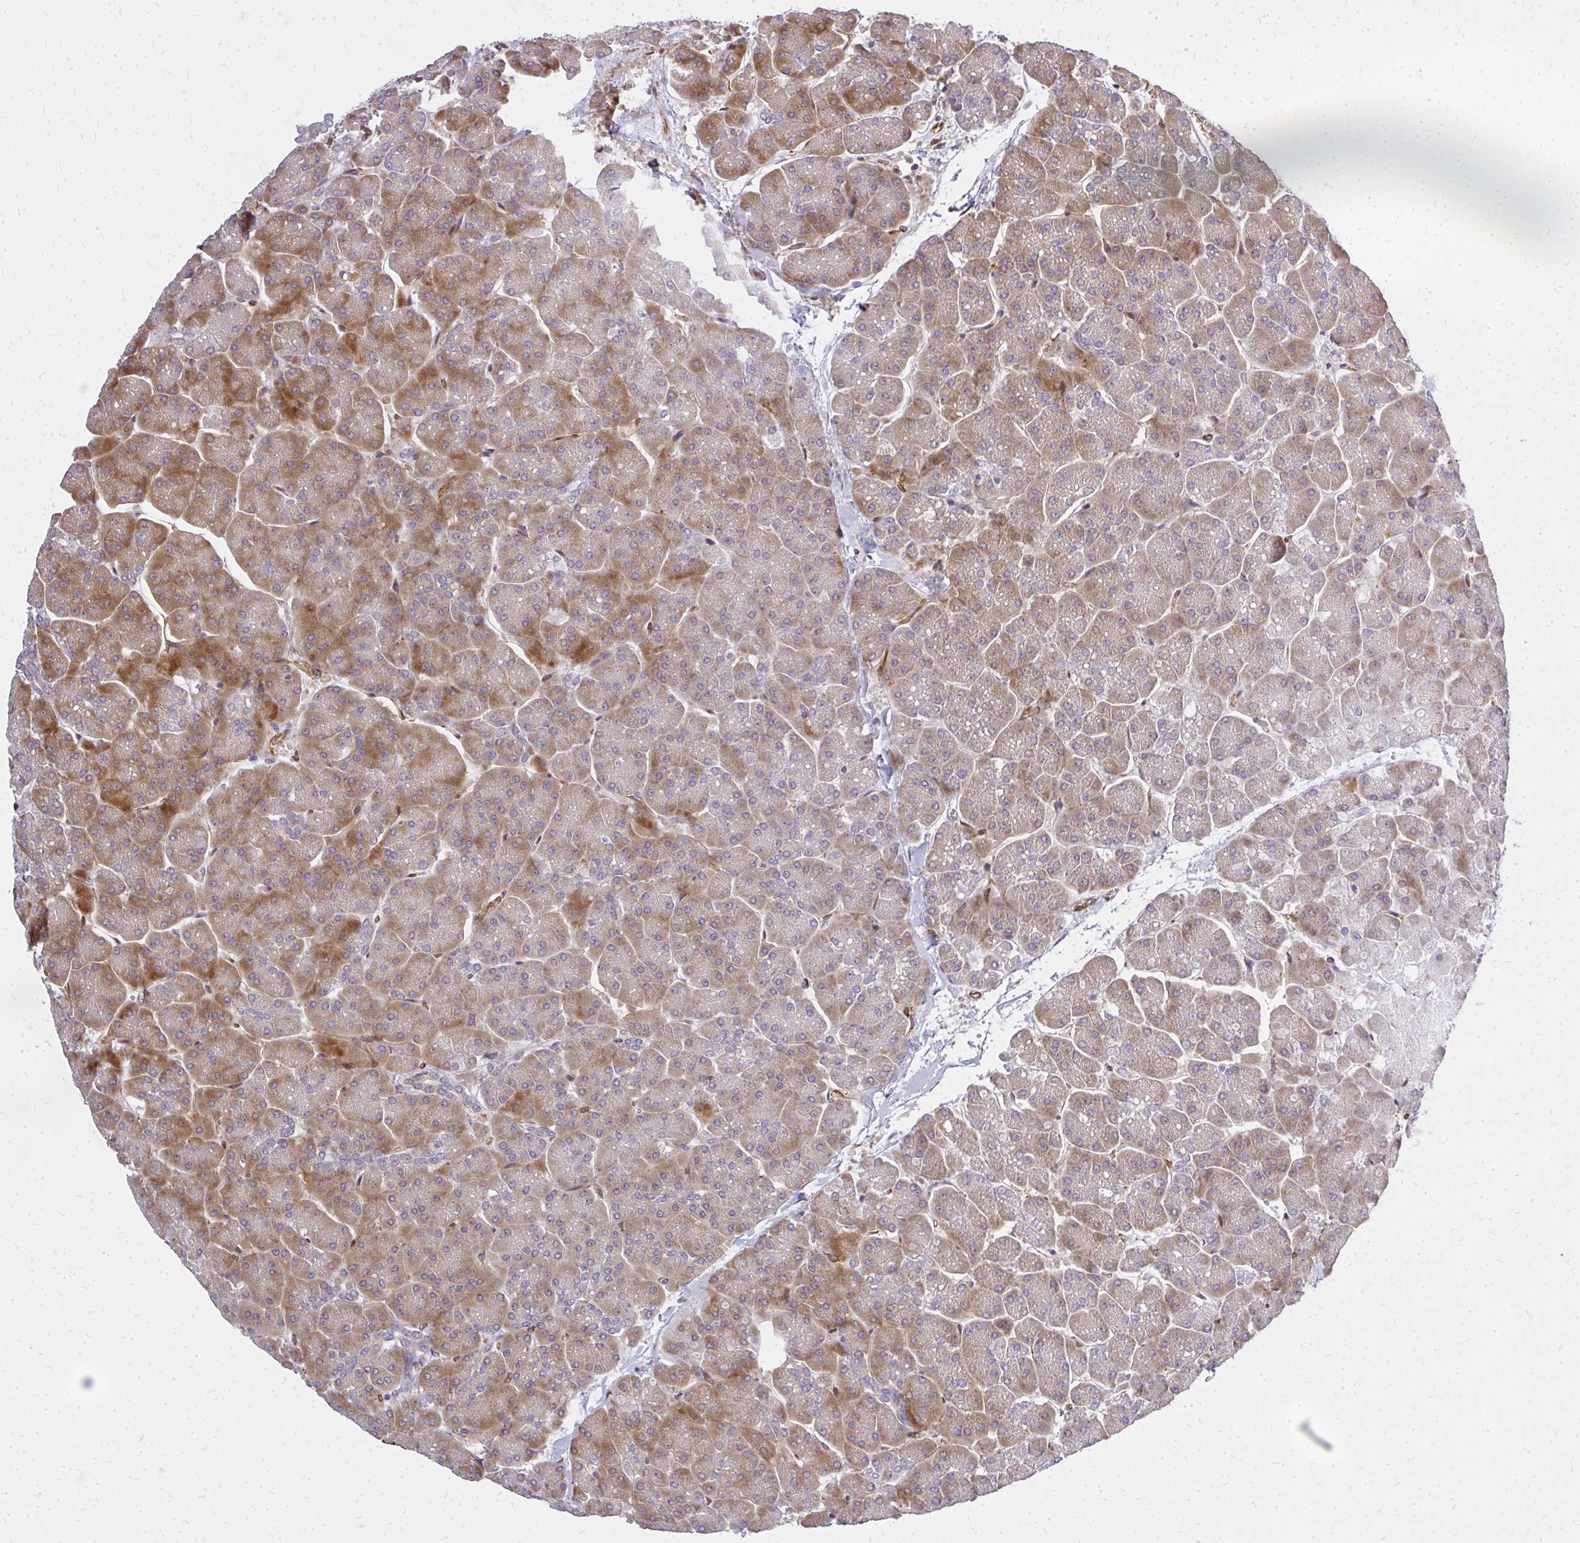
{"staining": {"intensity": "moderate", "quantity": "25%-75%", "location": "cytoplasmic/membranous"}, "tissue": "pancreas", "cell_type": "Exocrine glandular cells", "image_type": "normal", "snomed": [{"axis": "morphology", "description": "Normal tissue, NOS"}, {"axis": "topography", "description": "Pancreas"}, {"axis": "topography", "description": "Peripheral nerve tissue"}], "caption": "Immunohistochemistry photomicrograph of normal pancreas stained for a protein (brown), which shows medium levels of moderate cytoplasmic/membranous staining in approximately 25%-75% of exocrine glandular cells.", "gene": "ENSG00000258472", "patient": {"sex": "male", "age": 54}}